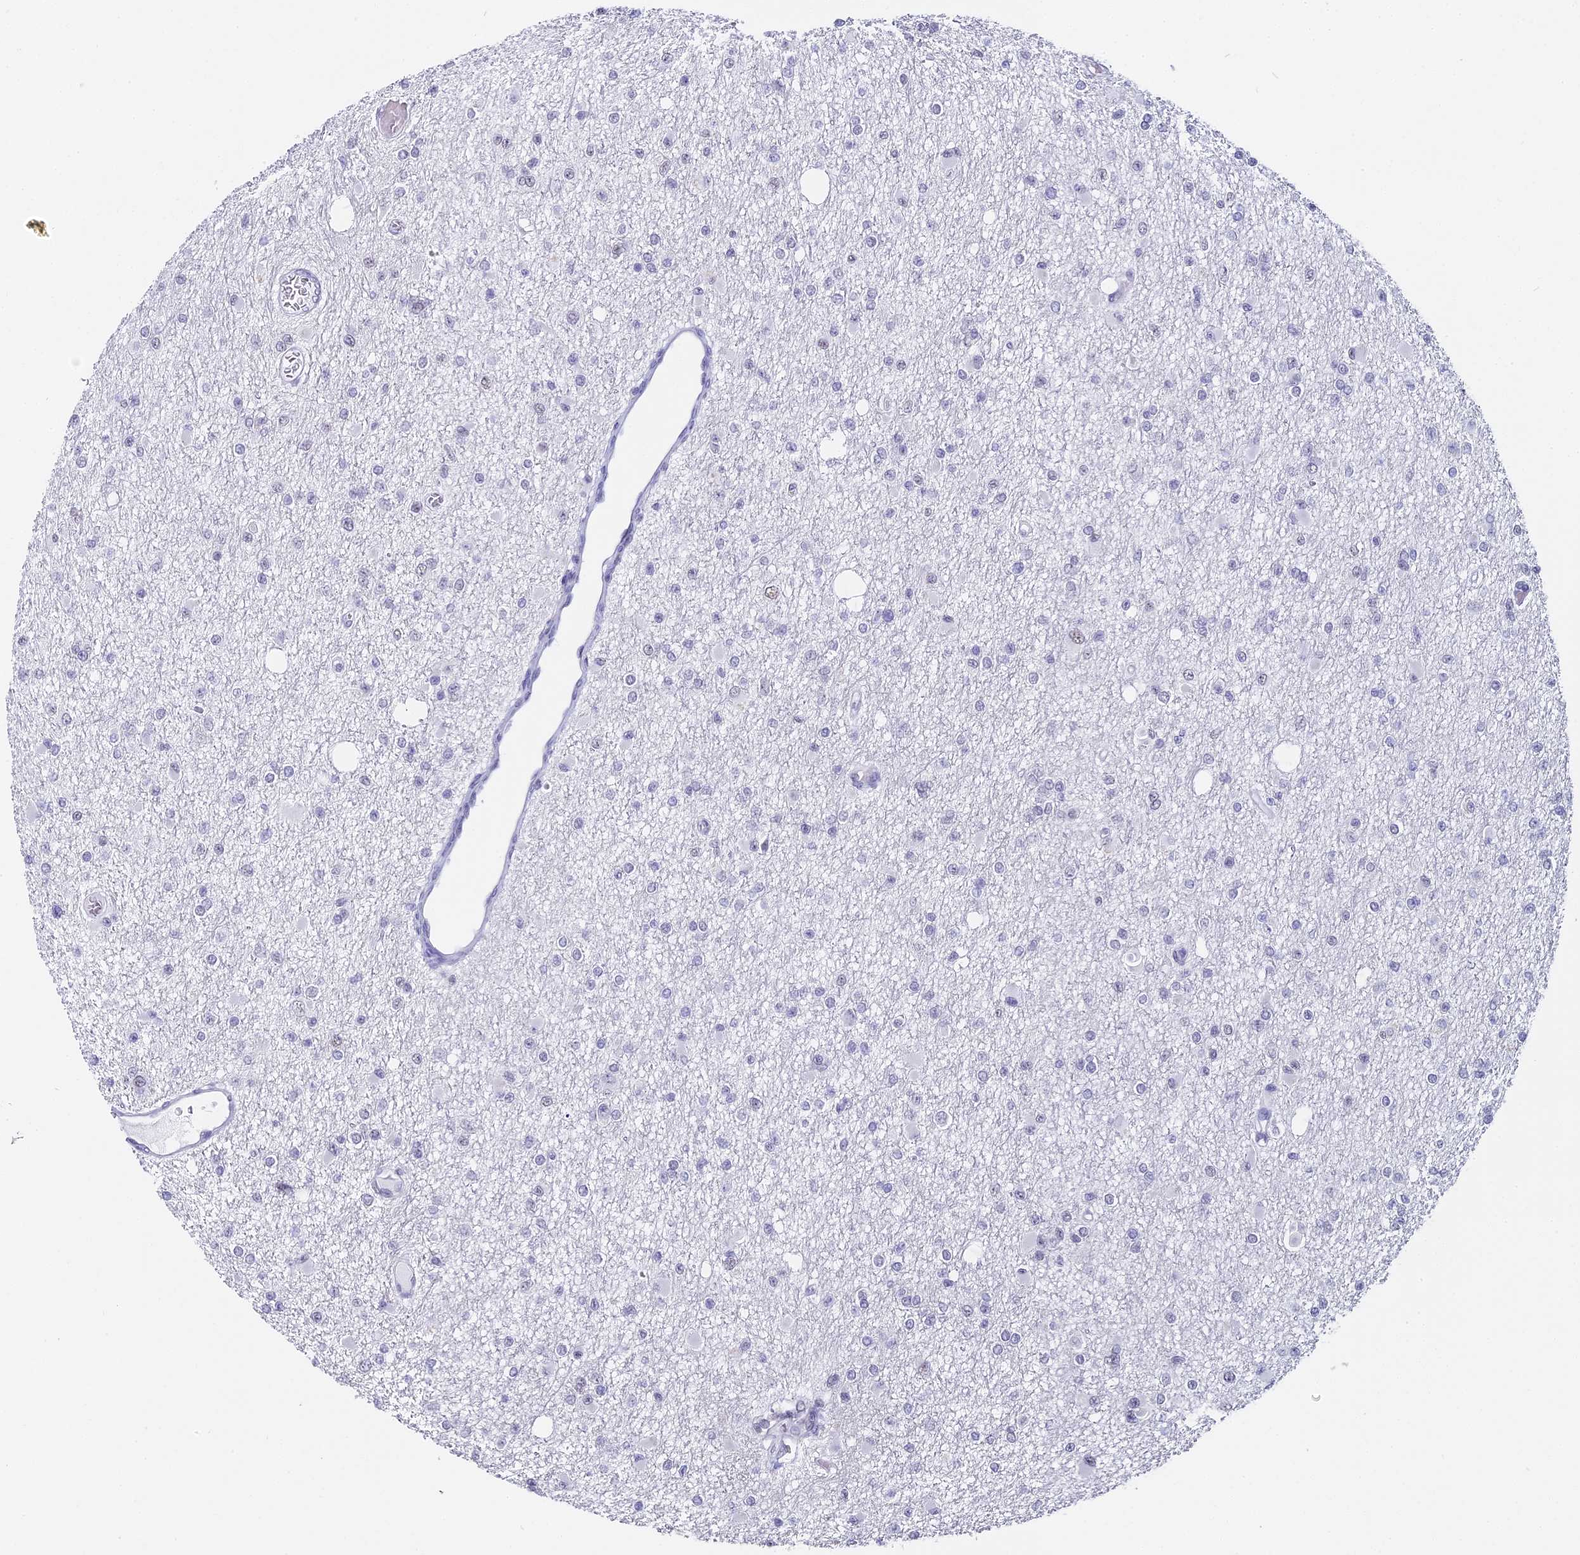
{"staining": {"intensity": "weak", "quantity": "<25%", "location": "nuclear"}, "tissue": "glioma", "cell_type": "Tumor cells", "image_type": "cancer", "snomed": [{"axis": "morphology", "description": "Glioma, malignant, Low grade"}, {"axis": "topography", "description": "Brain"}], "caption": "Tumor cells show no significant protein staining in glioma. Brightfield microscopy of immunohistochemistry stained with DAB (brown) and hematoxylin (blue), captured at high magnification.", "gene": "CD2BP2", "patient": {"sex": "female", "age": 22}}